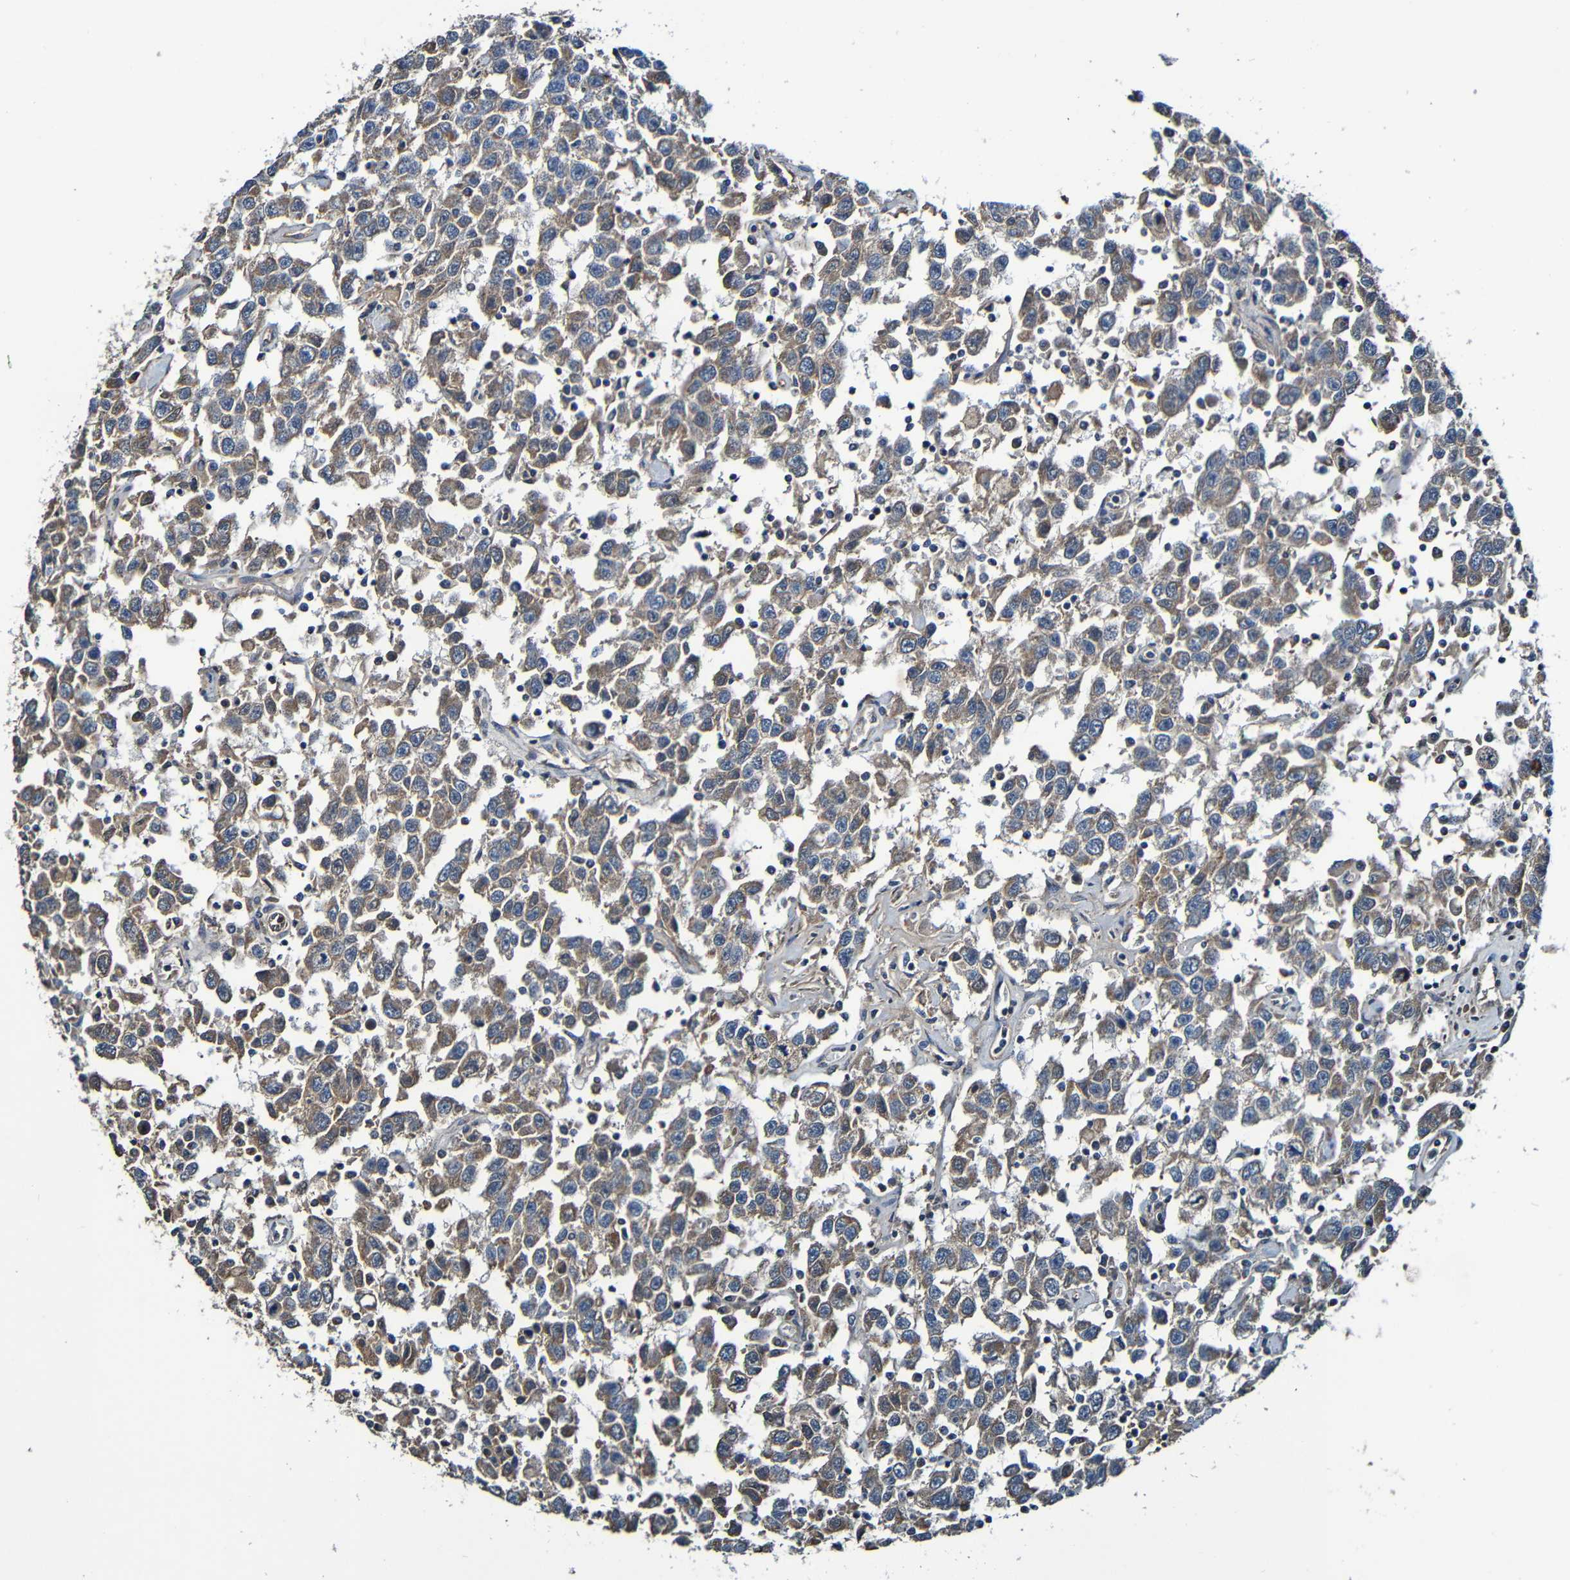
{"staining": {"intensity": "moderate", "quantity": ">75%", "location": "cytoplasmic/membranous"}, "tissue": "testis cancer", "cell_type": "Tumor cells", "image_type": "cancer", "snomed": [{"axis": "morphology", "description": "Seminoma, NOS"}, {"axis": "topography", "description": "Testis"}], "caption": "About >75% of tumor cells in seminoma (testis) show moderate cytoplasmic/membranous protein staining as visualized by brown immunohistochemical staining.", "gene": "ADAM15", "patient": {"sex": "male", "age": 41}}